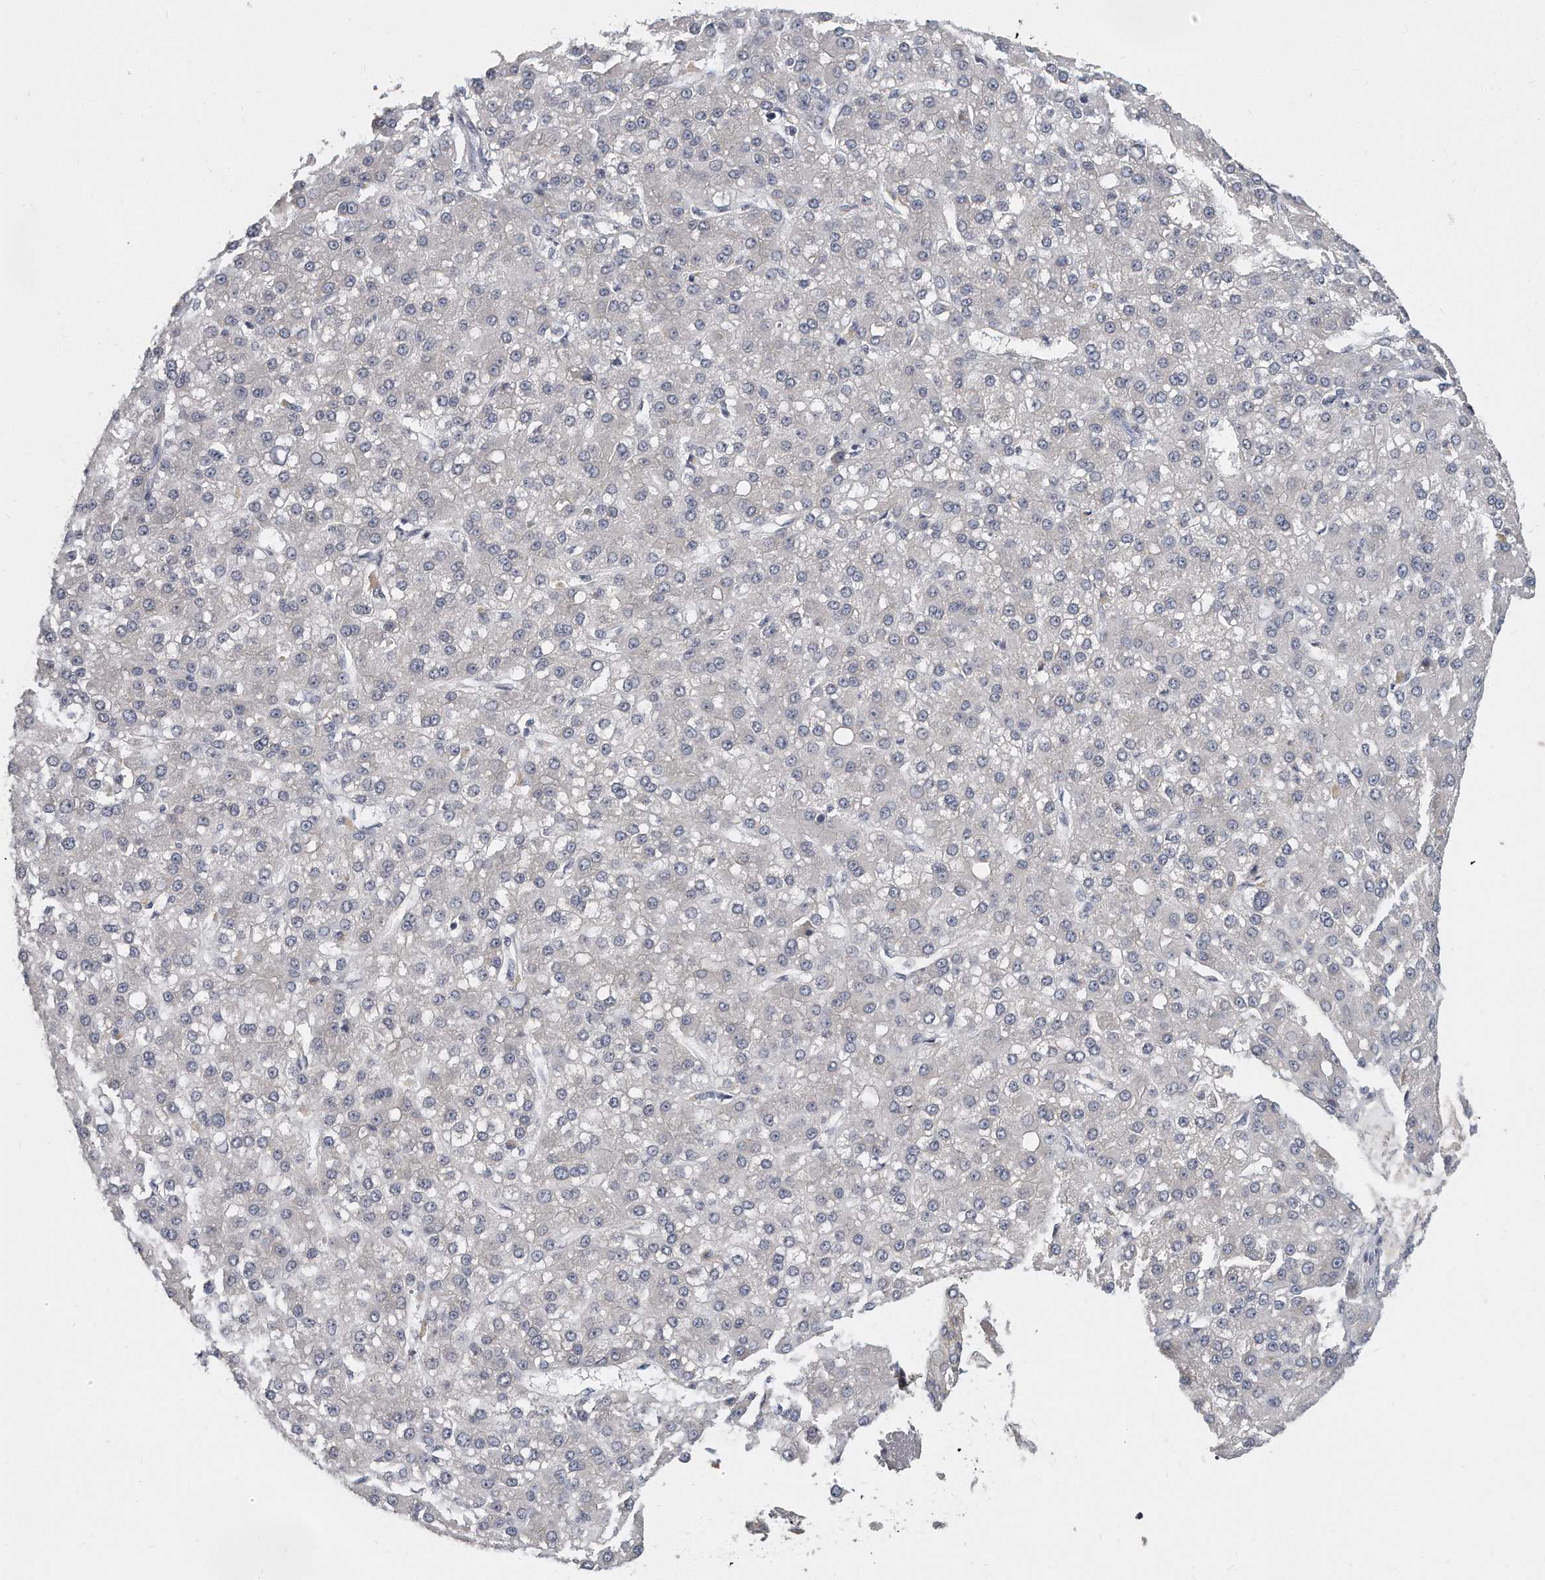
{"staining": {"intensity": "negative", "quantity": "none", "location": "none"}, "tissue": "liver cancer", "cell_type": "Tumor cells", "image_type": "cancer", "snomed": [{"axis": "morphology", "description": "Carcinoma, Hepatocellular, NOS"}, {"axis": "topography", "description": "Liver"}], "caption": "A micrograph of liver cancer stained for a protein exhibits no brown staining in tumor cells.", "gene": "PLEKHA6", "patient": {"sex": "male", "age": 67}}